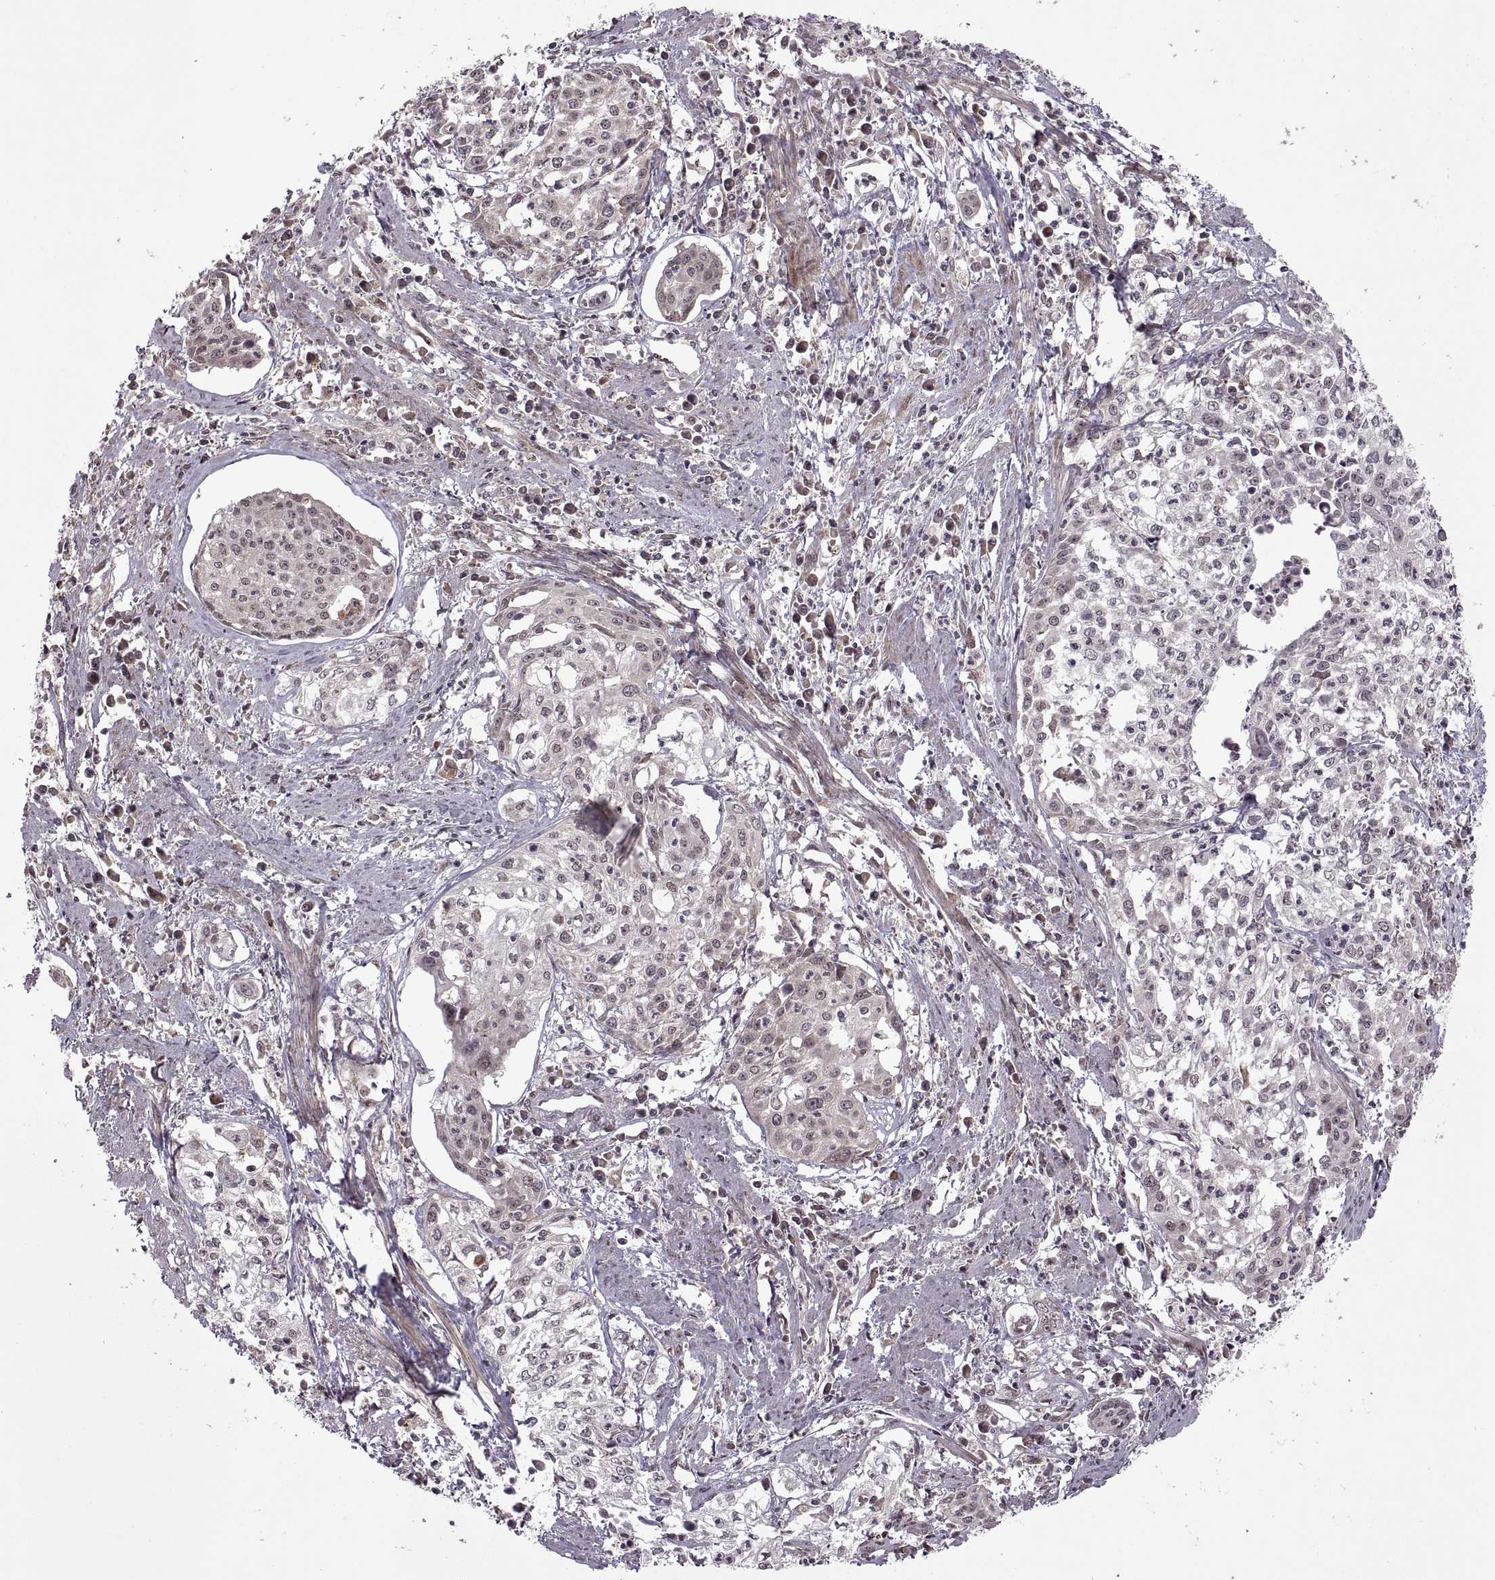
{"staining": {"intensity": "negative", "quantity": "none", "location": "none"}, "tissue": "cervical cancer", "cell_type": "Tumor cells", "image_type": "cancer", "snomed": [{"axis": "morphology", "description": "Squamous cell carcinoma, NOS"}, {"axis": "topography", "description": "Cervix"}], "caption": "Immunohistochemical staining of cervical squamous cell carcinoma reveals no significant positivity in tumor cells.", "gene": "PTOV1", "patient": {"sex": "female", "age": 39}}